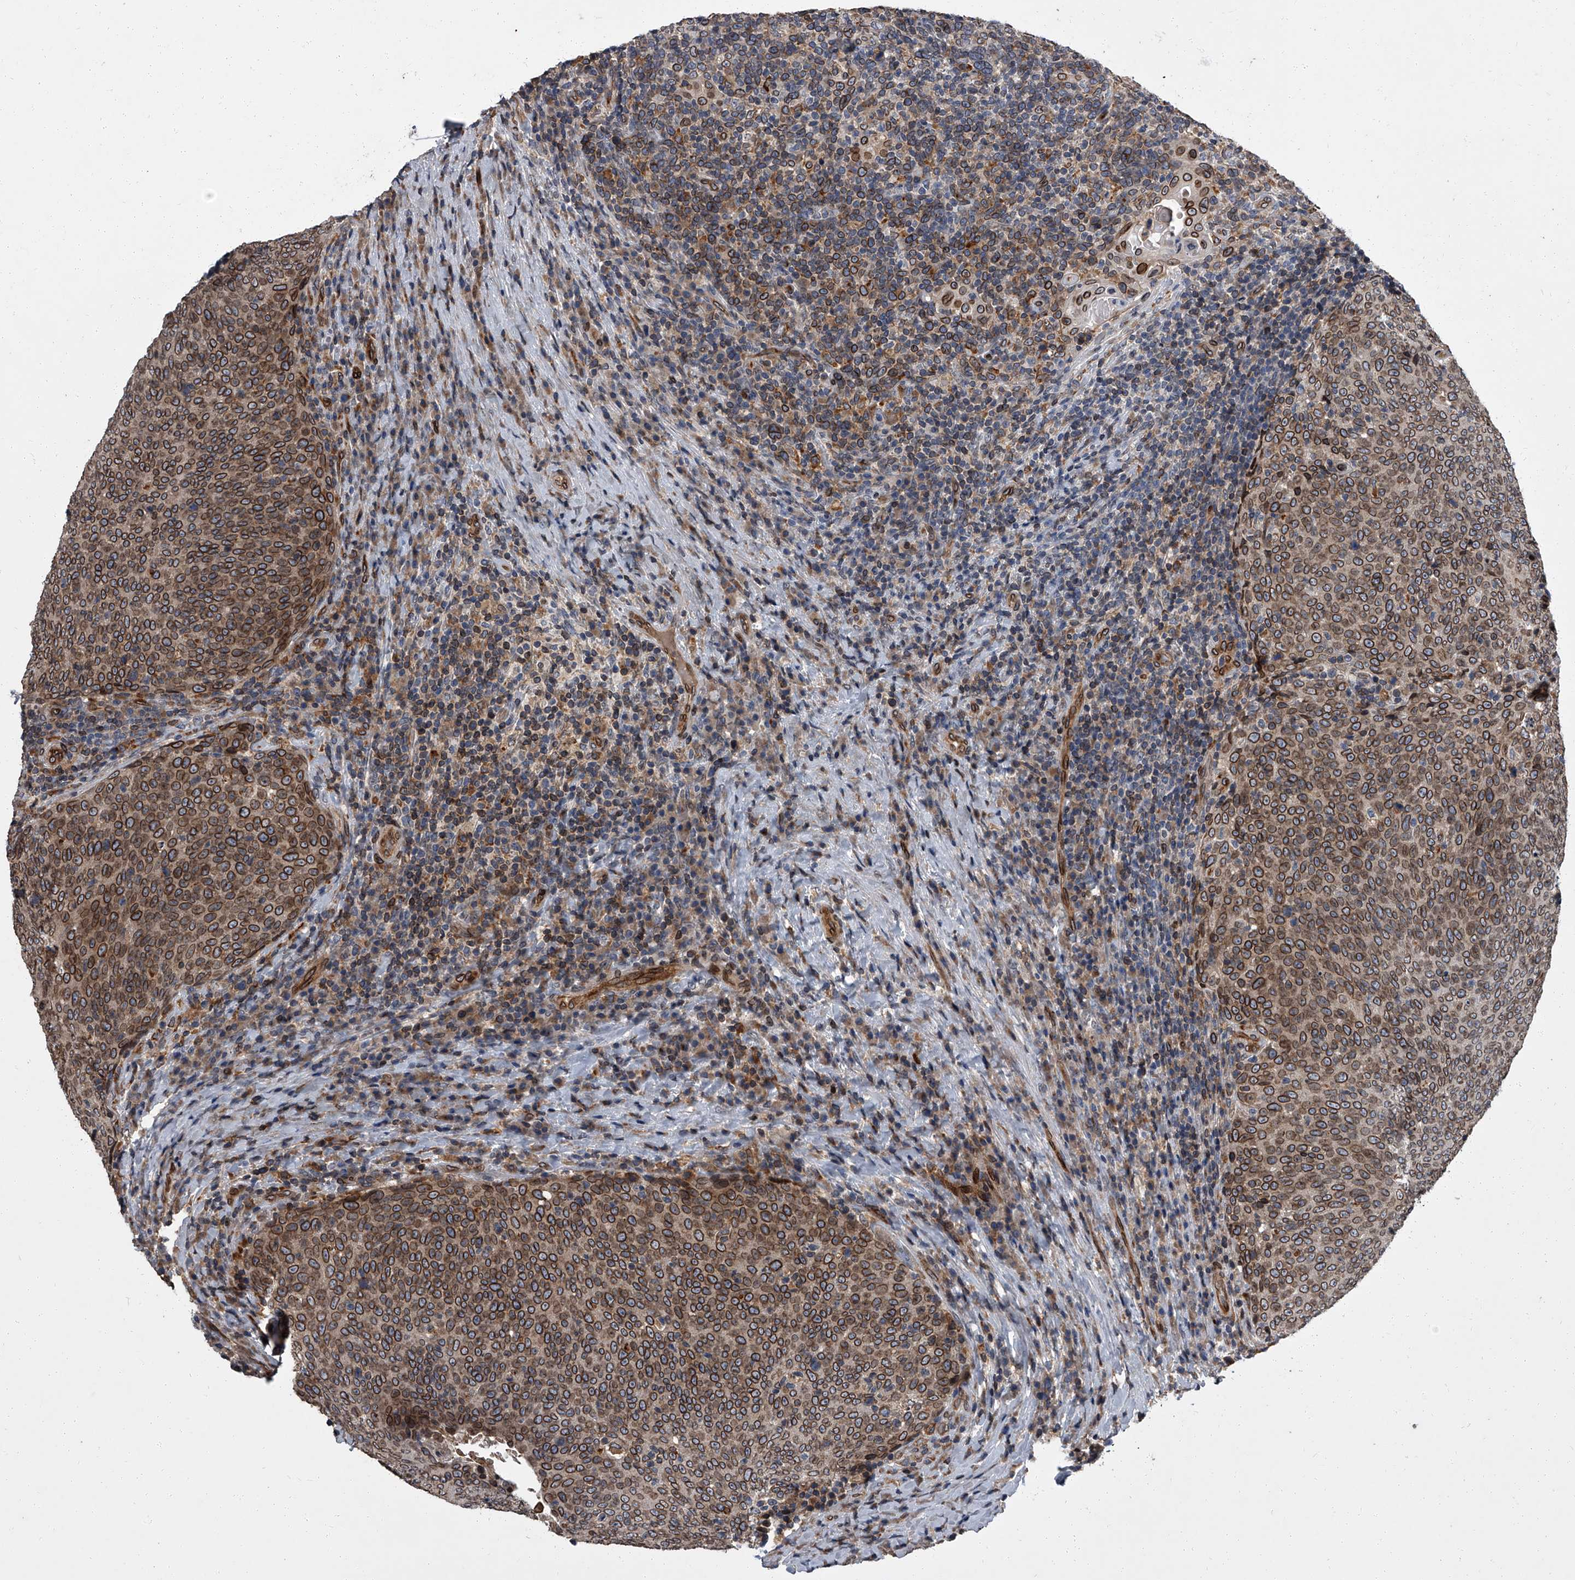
{"staining": {"intensity": "moderate", "quantity": ">75%", "location": "cytoplasmic/membranous,nuclear"}, "tissue": "head and neck cancer", "cell_type": "Tumor cells", "image_type": "cancer", "snomed": [{"axis": "morphology", "description": "Squamous cell carcinoma, NOS"}, {"axis": "morphology", "description": "Squamous cell carcinoma, metastatic, NOS"}, {"axis": "topography", "description": "Lymph node"}, {"axis": "topography", "description": "Head-Neck"}], "caption": "Moderate cytoplasmic/membranous and nuclear expression is present in approximately >75% of tumor cells in squamous cell carcinoma (head and neck).", "gene": "LRRC8C", "patient": {"sex": "male", "age": 62}}